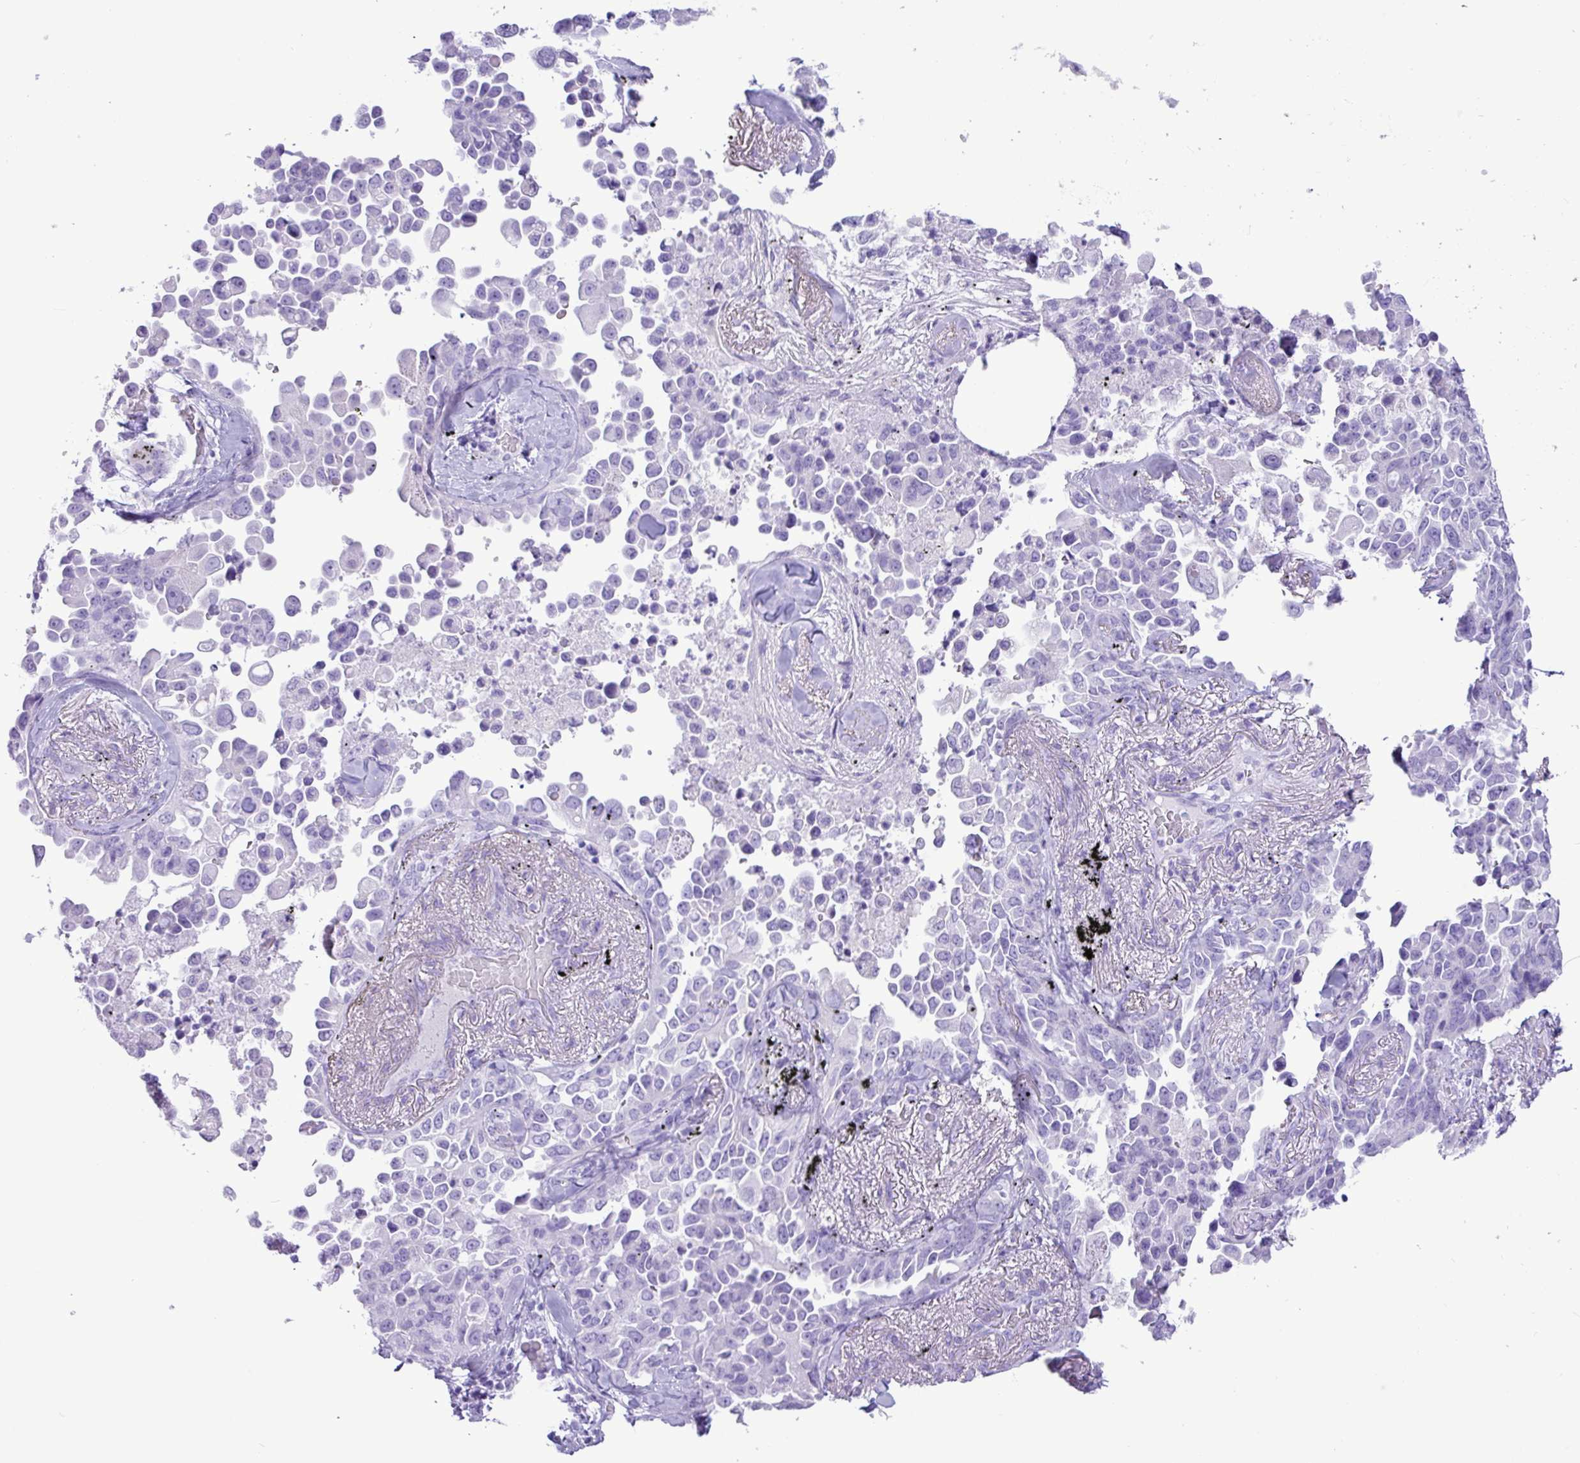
{"staining": {"intensity": "negative", "quantity": "none", "location": "none"}, "tissue": "lung cancer", "cell_type": "Tumor cells", "image_type": "cancer", "snomed": [{"axis": "morphology", "description": "Adenocarcinoma, NOS"}, {"axis": "topography", "description": "Lung"}], "caption": "Immunohistochemical staining of human lung adenocarcinoma demonstrates no significant expression in tumor cells.", "gene": "CKMT2", "patient": {"sex": "female", "age": 67}}